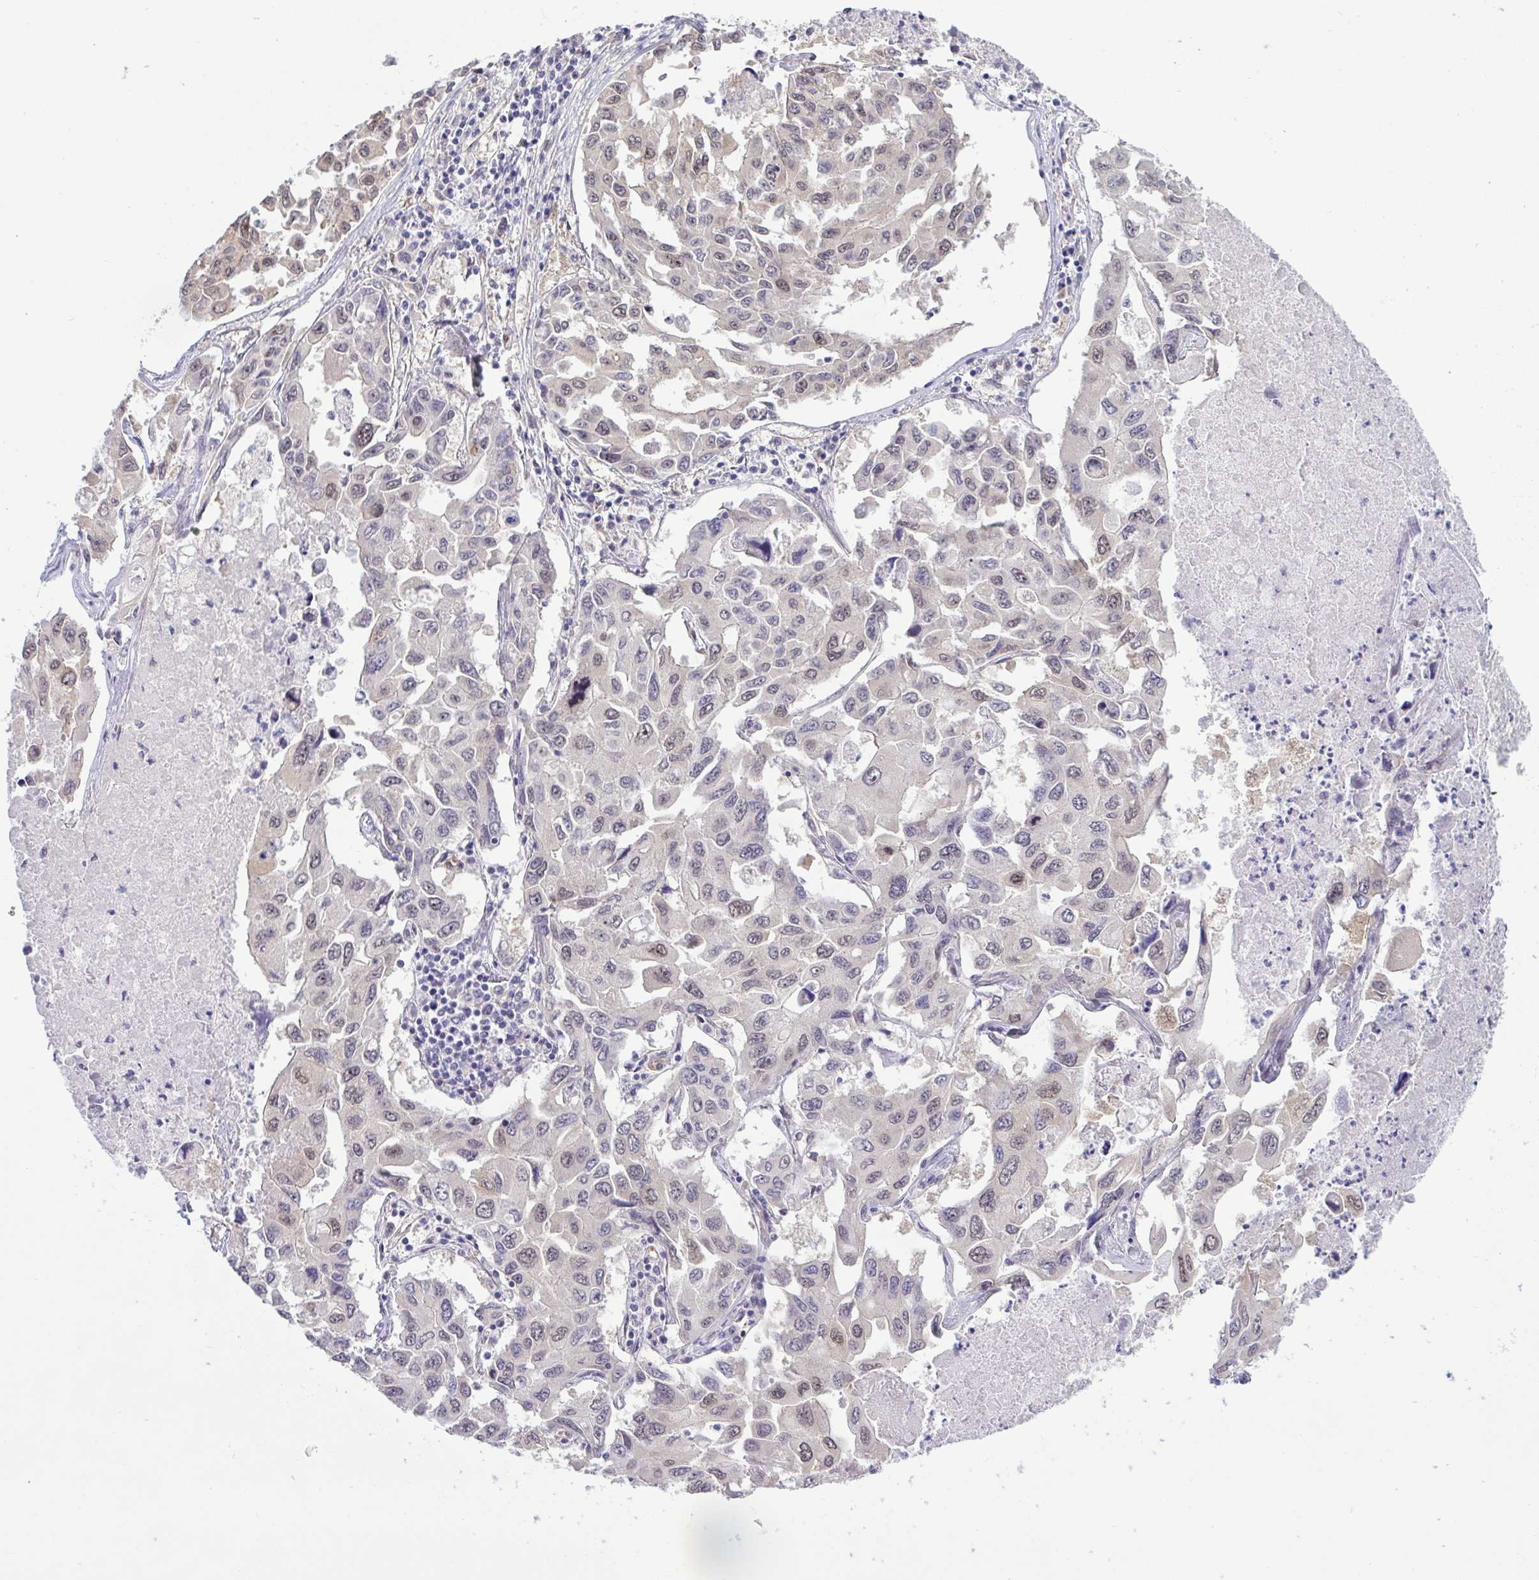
{"staining": {"intensity": "weak", "quantity": "<25%", "location": "nuclear"}, "tissue": "lung cancer", "cell_type": "Tumor cells", "image_type": "cancer", "snomed": [{"axis": "morphology", "description": "Adenocarcinoma, NOS"}, {"axis": "topography", "description": "Lung"}], "caption": "Protein analysis of lung adenocarcinoma reveals no significant expression in tumor cells.", "gene": "SETD7", "patient": {"sex": "male", "age": 64}}